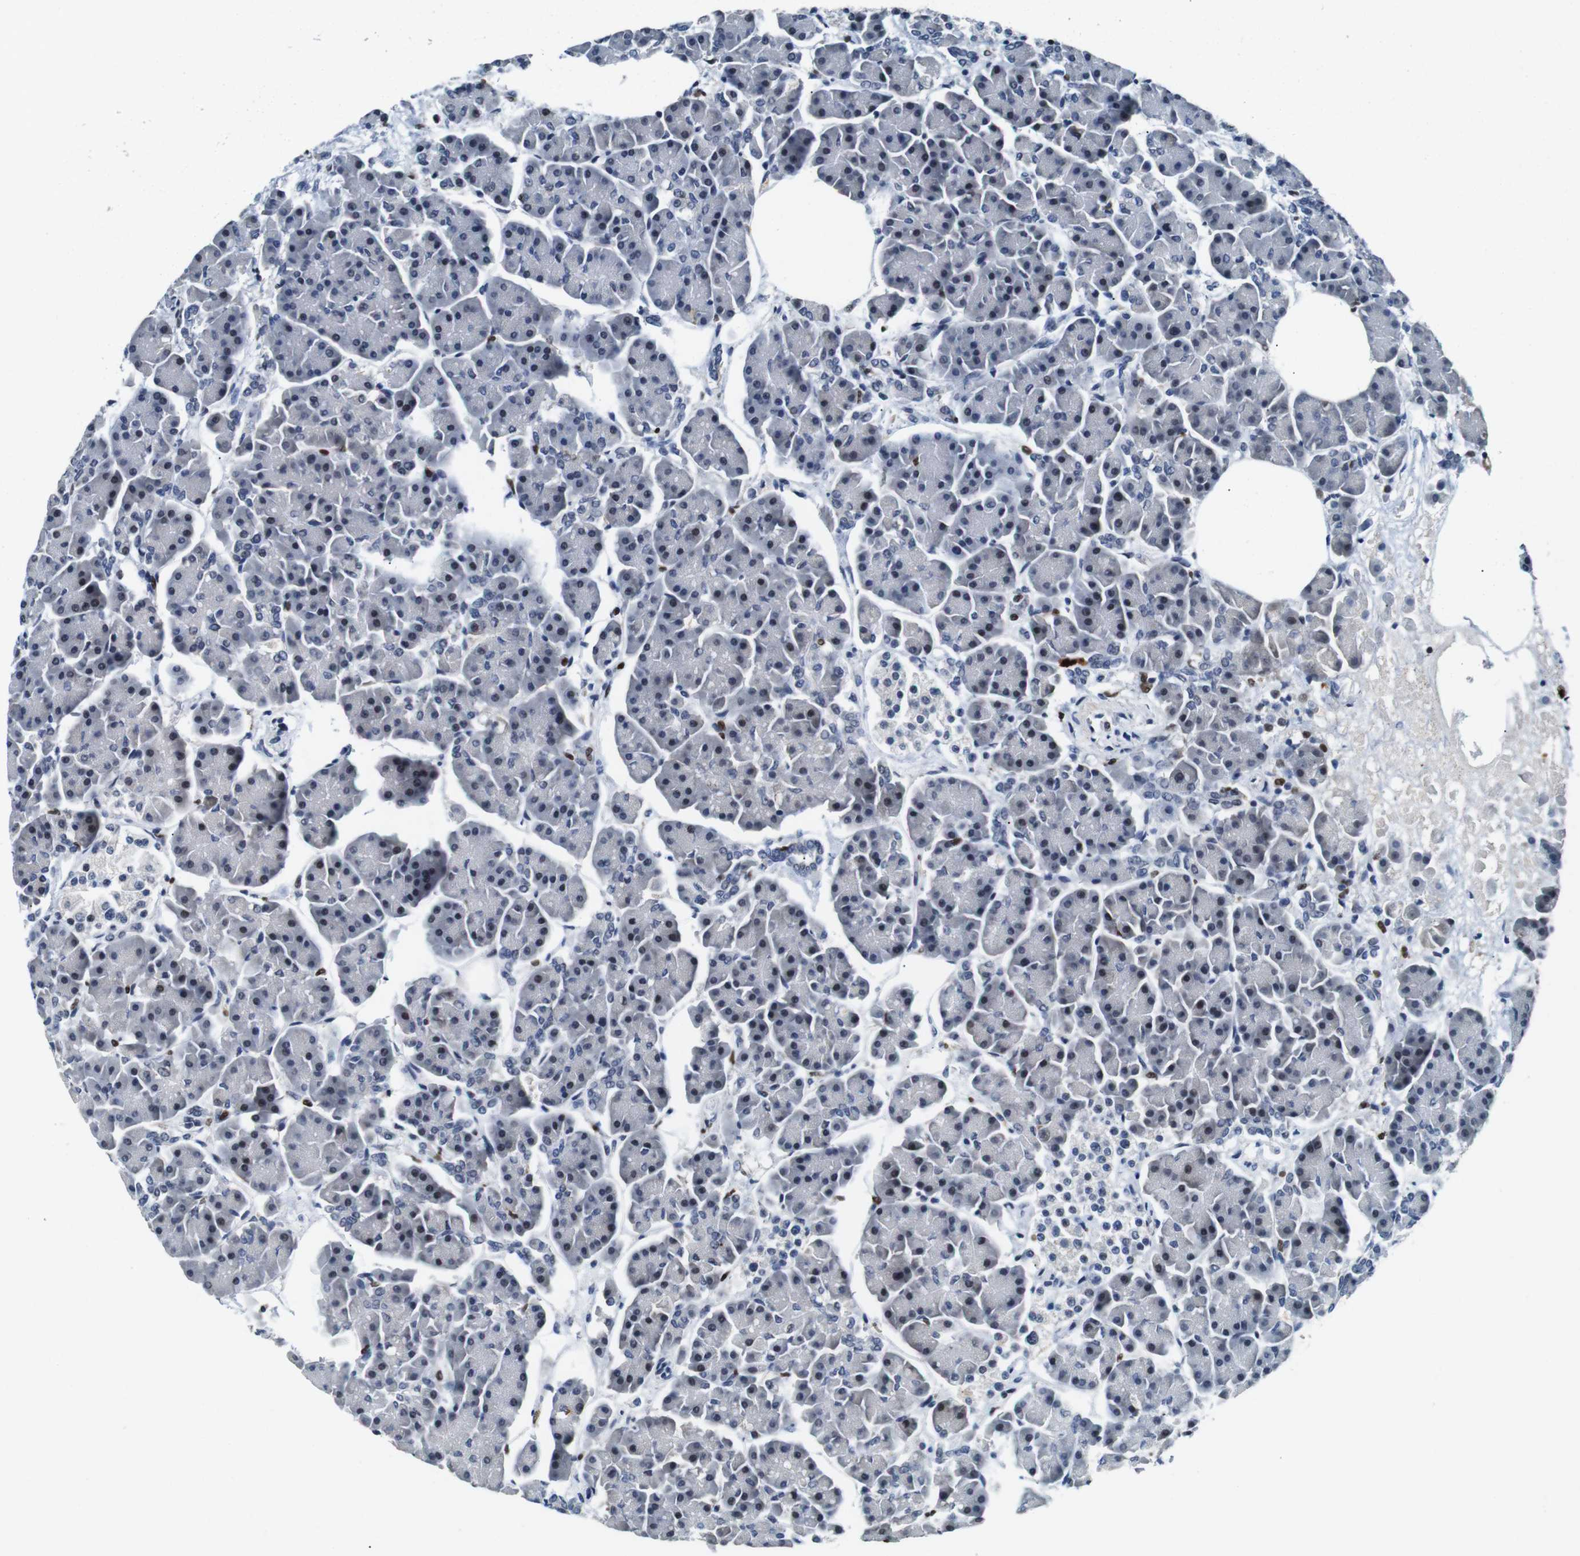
{"staining": {"intensity": "negative", "quantity": "none", "location": "none"}, "tissue": "pancreas", "cell_type": "Exocrine glandular cells", "image_type": "normal", "snomed": [{"axis": "morphology", "description": "Normal tissue, NOS"}, {"axis": "topography", "description": "Pancreas"}], "caption": "This is a histopathology image of IHC staining of normal pancreas, which shows no expression in exocrine glandular cells. (DAB (3,3'-diaminobenzidine) immunohistochemistry with hematoxylin counter stain).", "gene": "IRF8", "patient": {"sex": "female", "age": 70}}